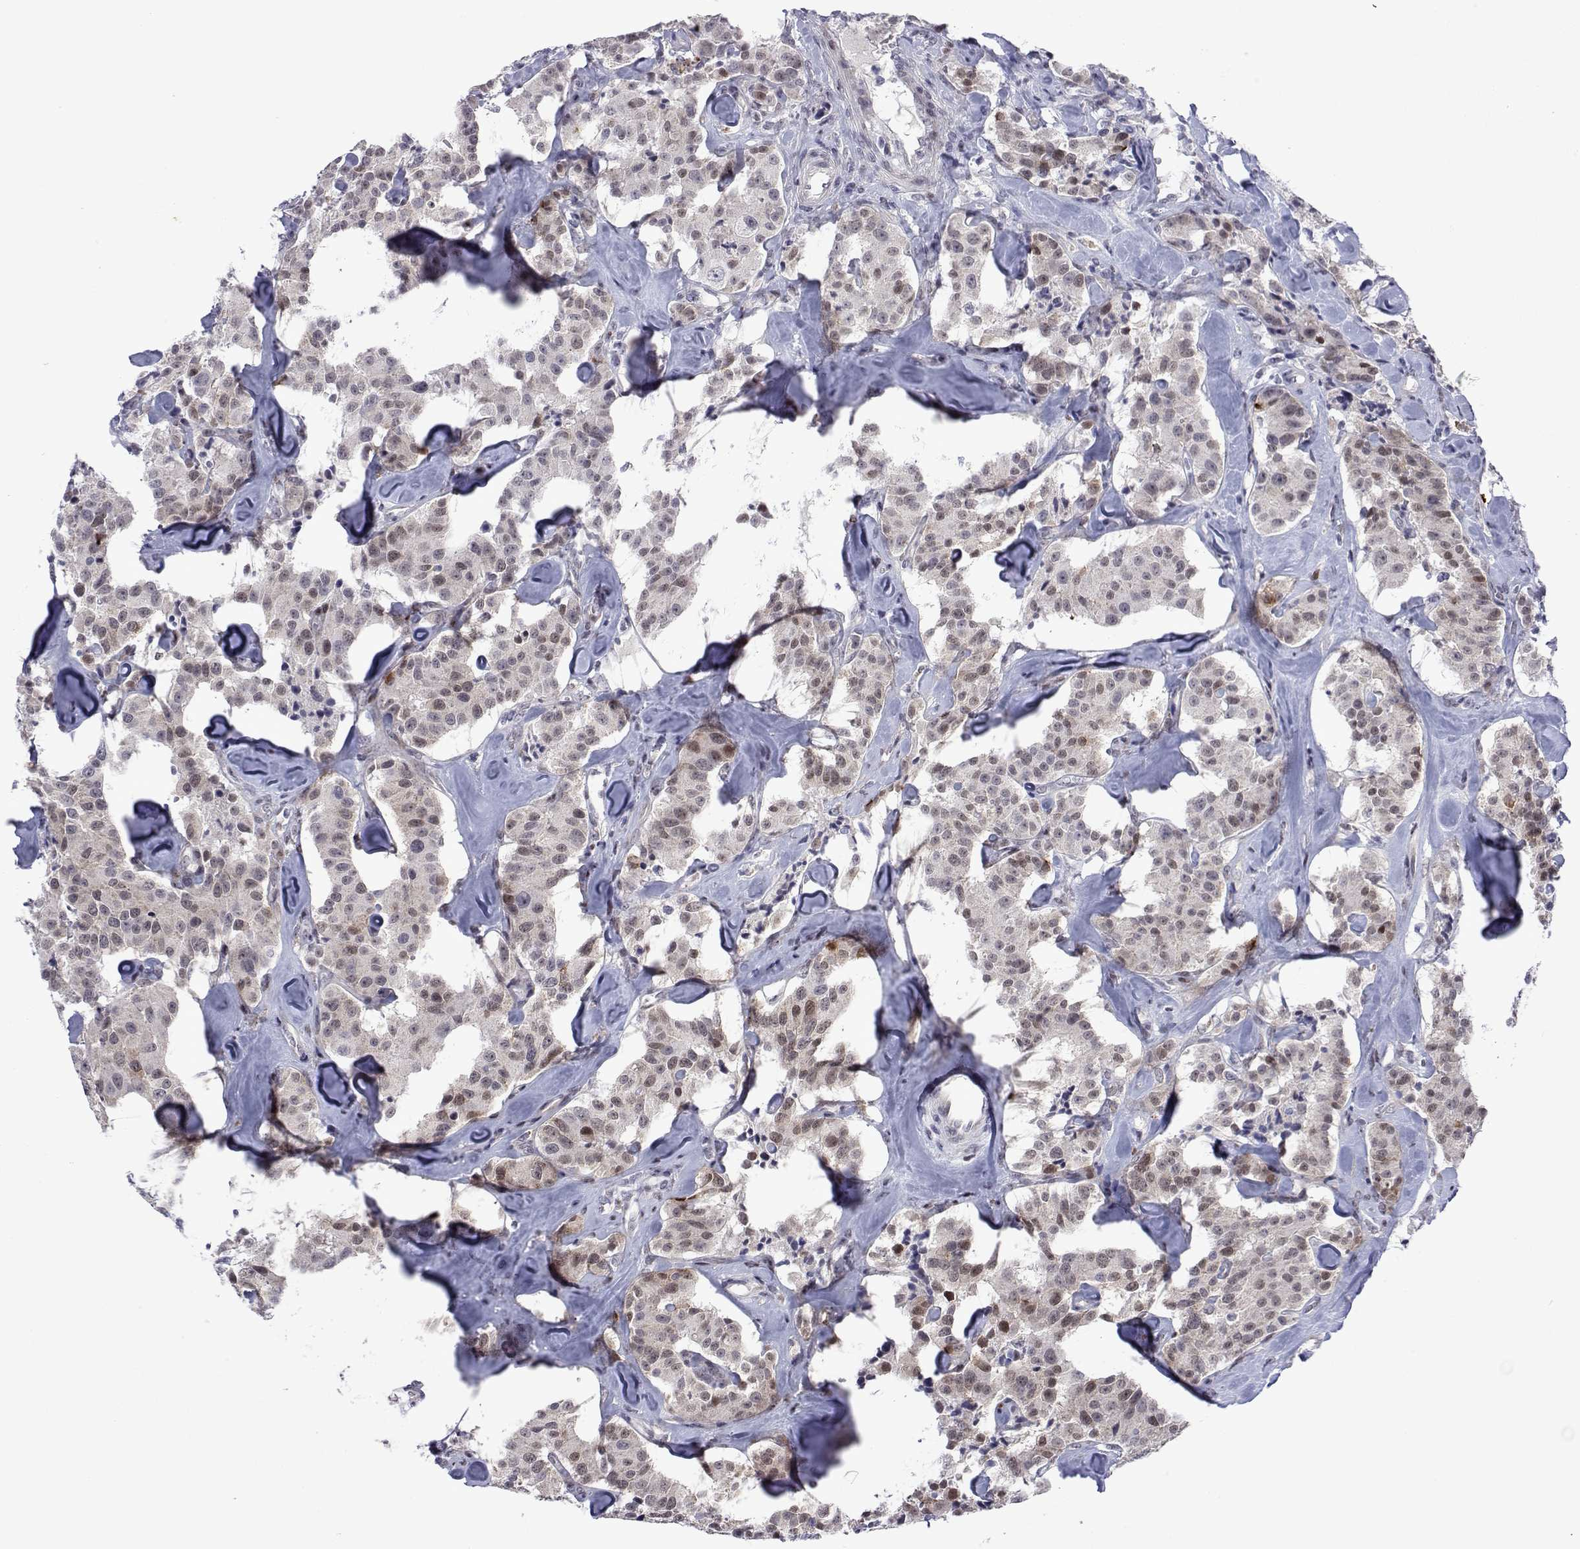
{"staining": {"intensity": "weak", "quantity": "25%-75%", "location": "nuclear"}, "tissue": "carcinoid", "cell_type": "Tumor cells", "image_type": "cancer", "snomed": [{"axis": "morphology", "description": "Carcinoid, malignant, NOS"}, {"axis": "topography", "description": "Pancreas"}], "caption": "This photomicrograph exhibits immunohistochemistry staining of human carcinoid, with low weak nuclear positivity in about 25%-75% of tumor cells.", "gene": "EFCAB3", "patient": {"sex": "male", "age": 41}}